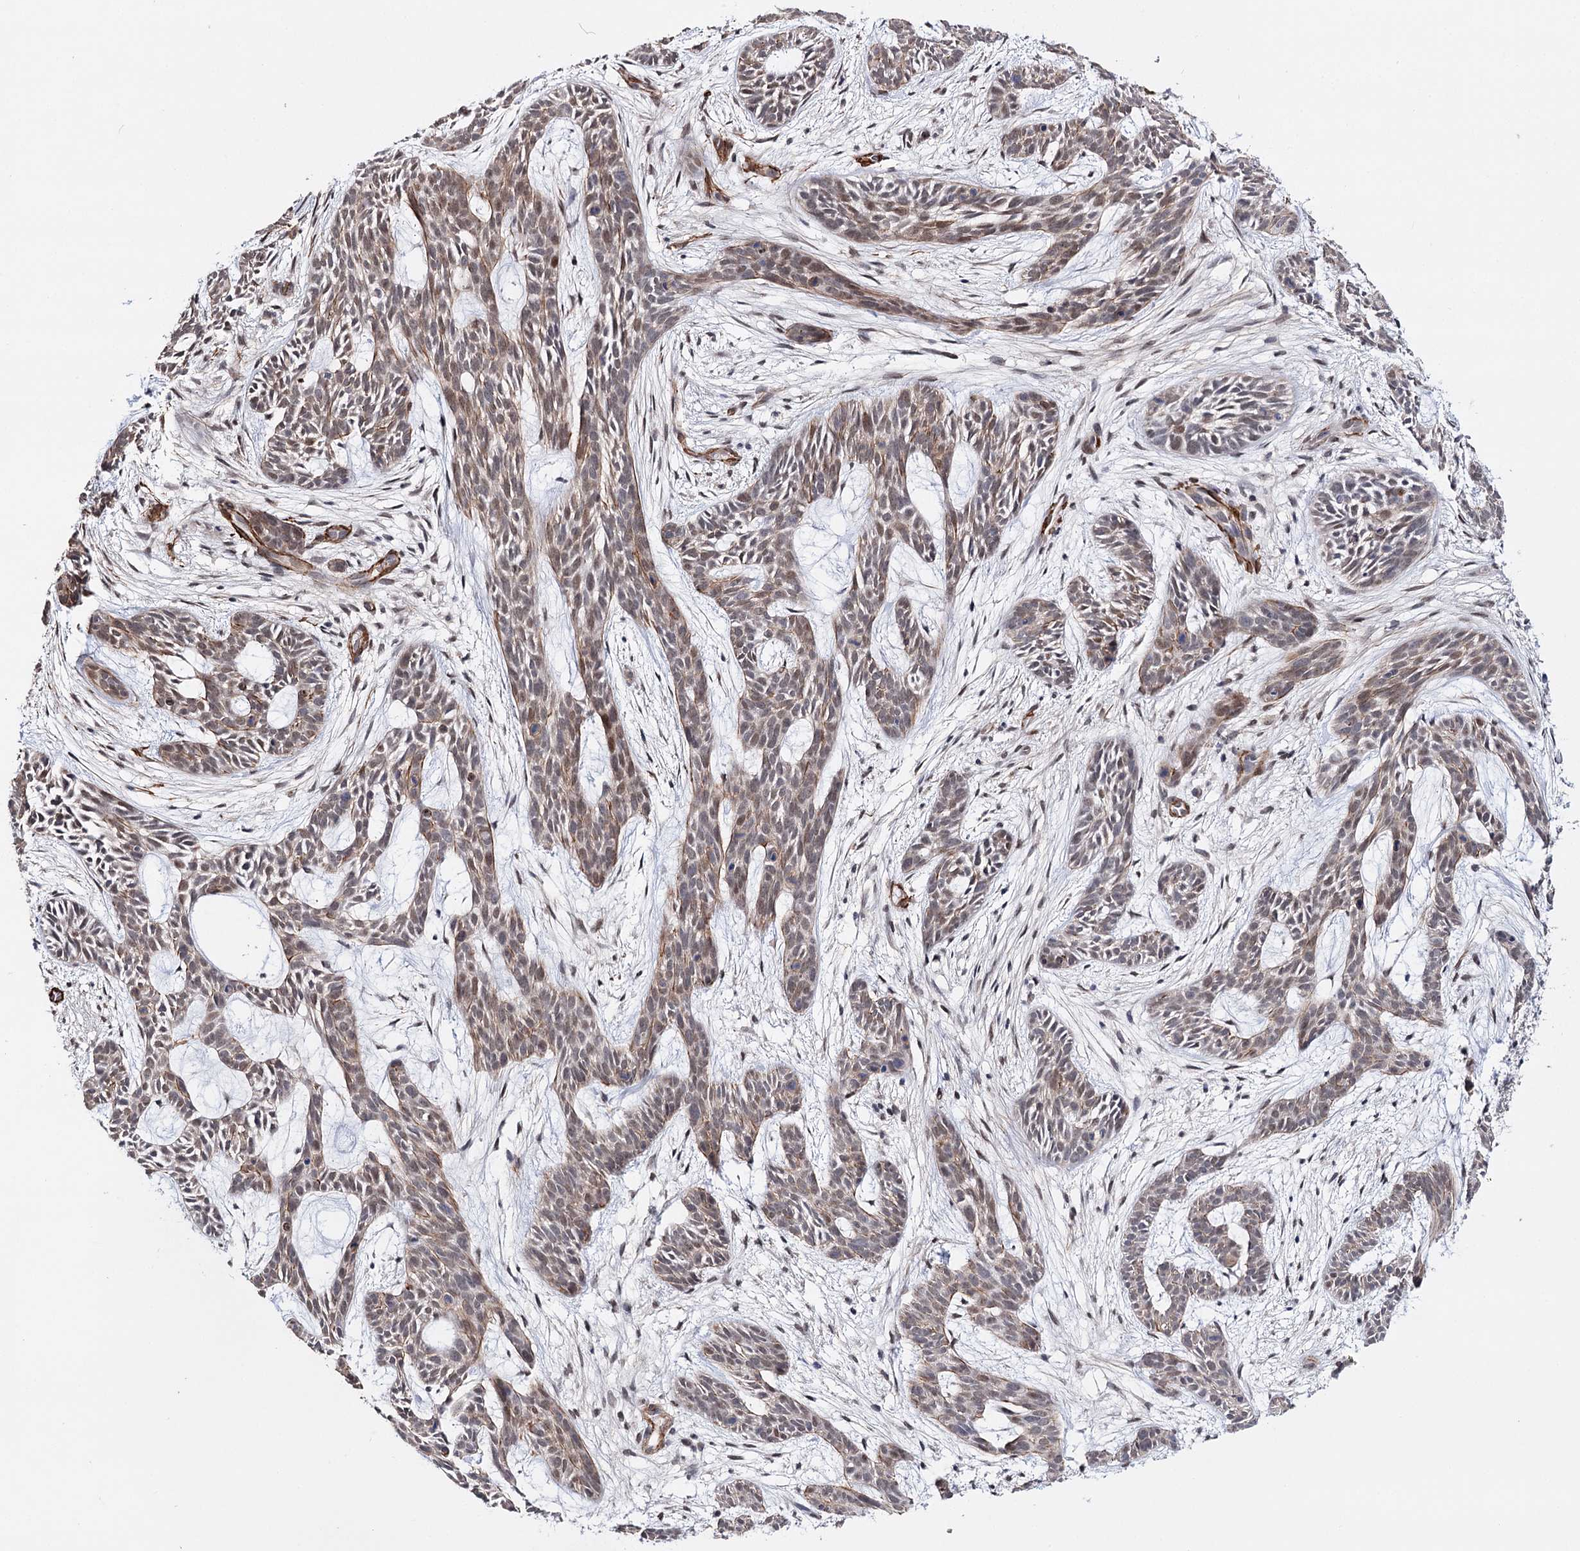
{"staining": {"intensity": "moderate", "quantity": "25%-75%", "location": "cytoplasmic/membranous,nuclear"}, "tissue": "skin cancer", "cell_type": "Tumor cells", "image_type": "cancer", "snomed": [{"axis": "morphology", "description": "Basal cell carcinoma"}, {"axis": "topography", "description": "Skin"}], "caption": "High-magnification brightfield microscopy of skin cancer (basal cell carcinoma) stained with DAB (3,3'-diaminobenzidine) (brown) and counterstained with hematoxylin (blue). tumor cells exhibit moderate cytoplasmic/membranous and nuclear expression is seen in approximately25%-75% of cells.", "gene": "CFAP46", "patient": {"sex": "male", "age": 89}}